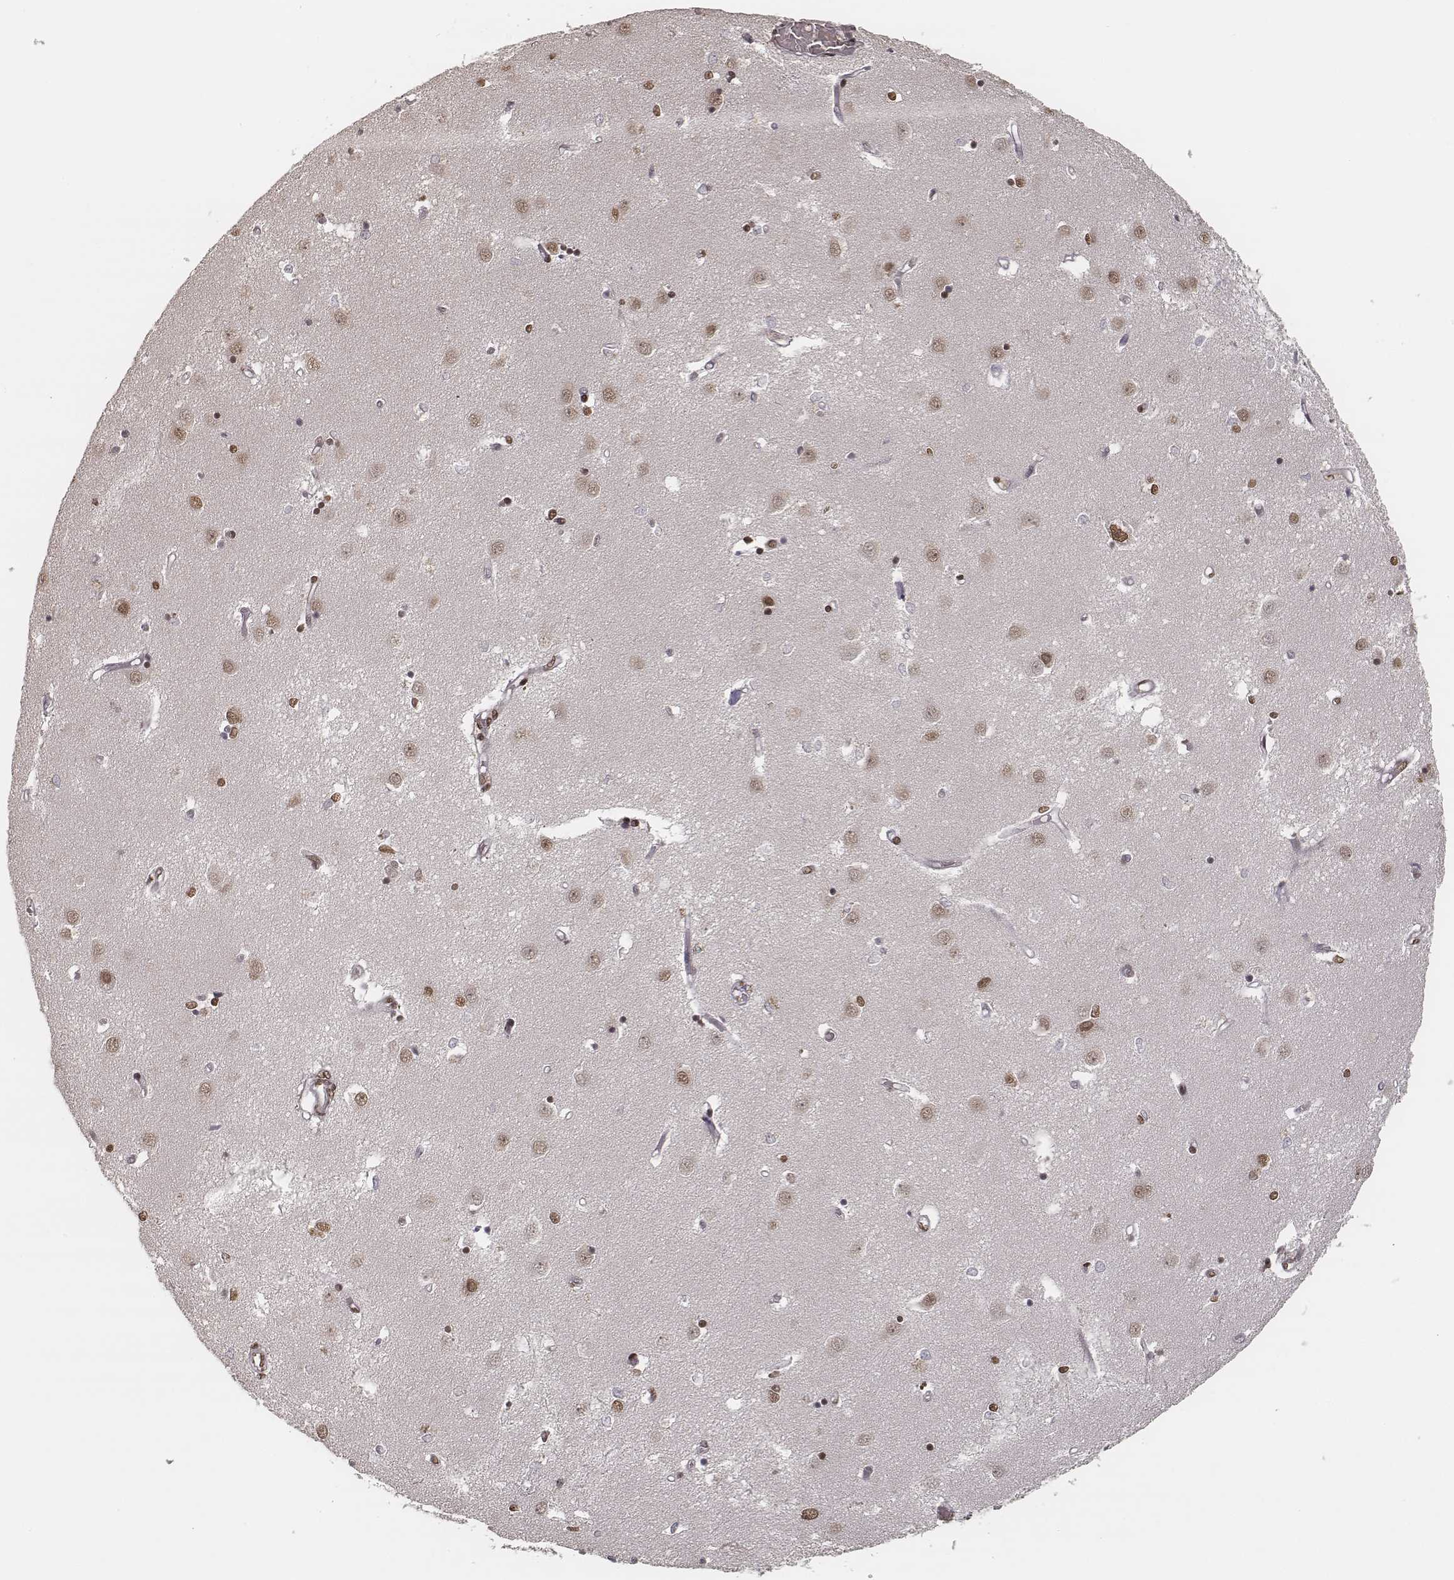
{"staining": {"intensity": "moderate", "quantity": ">75%", "location": "nuclear"}, "tissue": "caudate", "cell_type": "Glial cells", "image_type": "normal", "snomed": [{"axis": "morphology", "description": "Normal tissue, NOS"}, {"axis": "topography", "description": "Lateral ventricle wall"}], "caption": "A high-resolution image shows IHC staining of unremarkable caudate, which demonstrates moderate nuclear expression in about >75% of glial cells. Nuclei are stained in blue.", "gene": "HMGA2", "patient": {"sex": "male", "age": 54}}